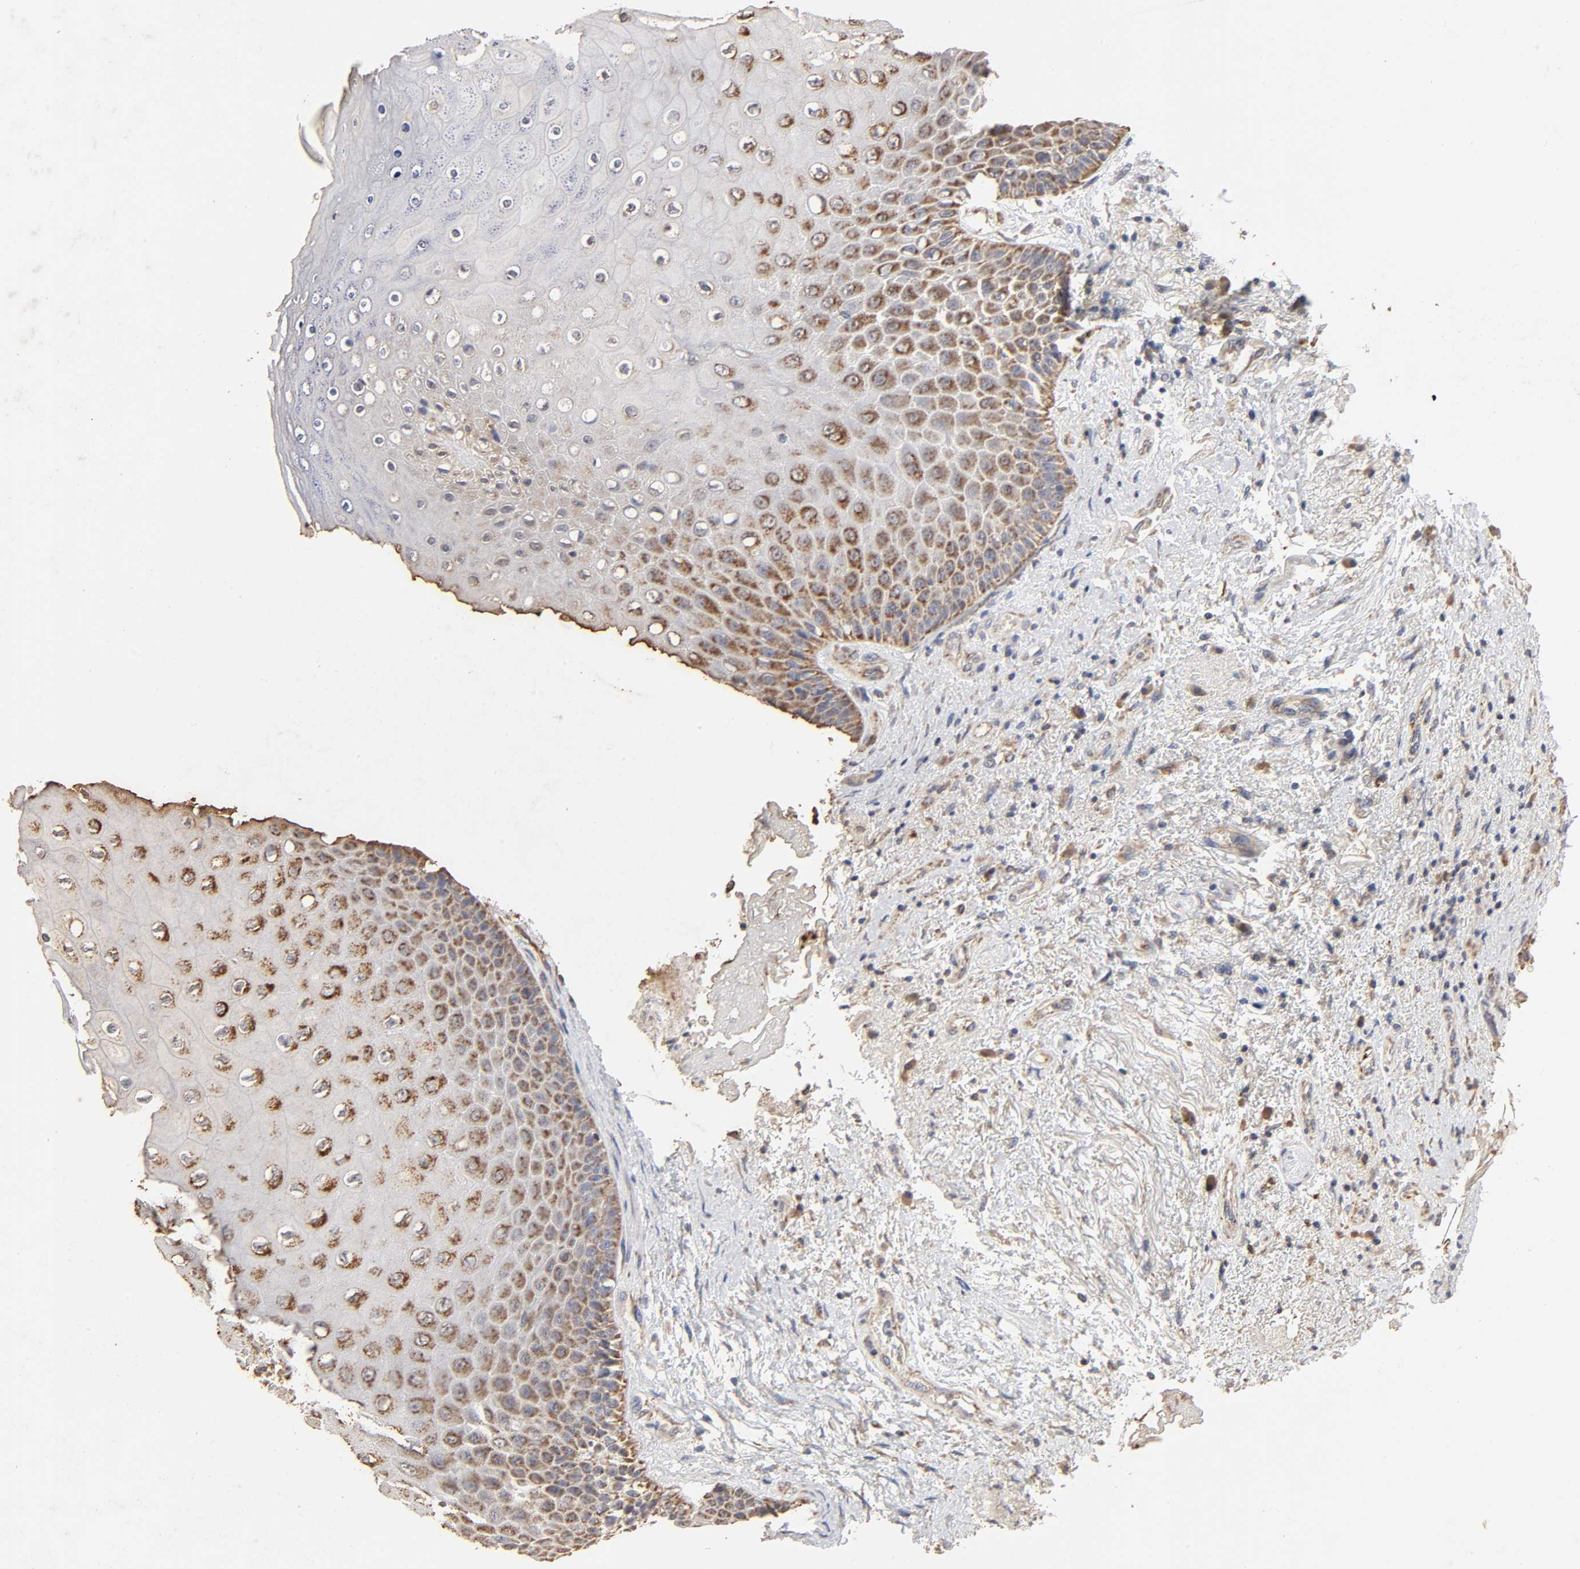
{"staining": {"intensity": "strong", "quantity": ">75%", "location": "cytoplasmic/membranous"}, "tissue": "skin", "cell_type": "Epidermal cells", "image_type": "normal", "snomed": [{"axis": "morphology", "description": "Normal tissue, NOS"}, {"axis": "topography", "description": "Anal"}], "caption": "Immunohistochemical staining of benign human skin demonstrates strong cytoplasmic/membranous protein expression in approximately >75% of epidermal cells. (DAB IHC, brown staining for protein, blue staining for nuclei).", "gene": "CYCS", "patient": {"sex": "female", "age": 46}}